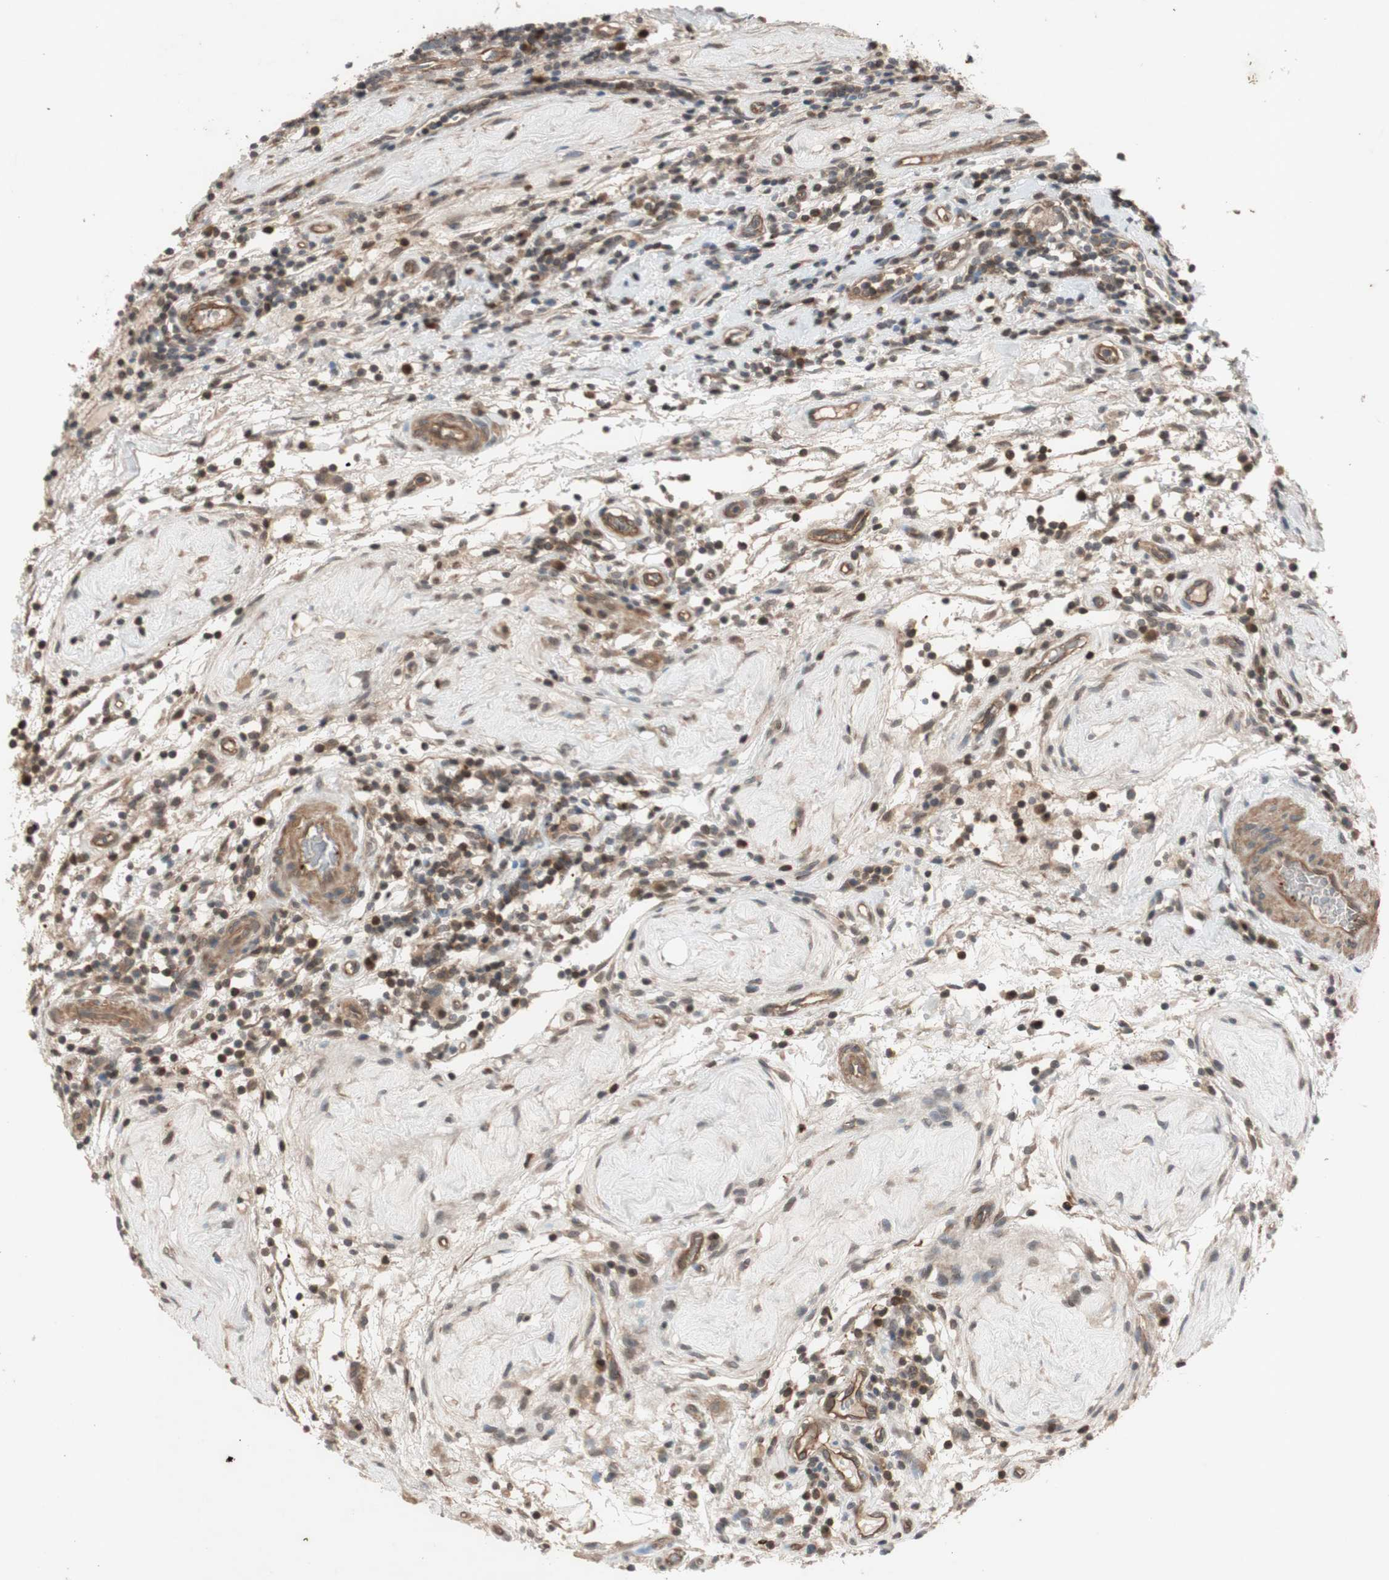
{"staining": {"intensity": "weak", "quantity": ">75%", "location": "cytoplasmic/membranous"}, "tissue": "testis cancer", "cell_type": "Tumor cells", "image_type": "cancer", "snomed": [{"axis": "morphology", "description": "Seminoma, NOS"}, {"axis": "topography", "description": "Testis"}], "caption": "There is low levels of weak cytoplasmic/membranous positivity in tumor cells of testis cancer, as demonstrated by immunohistochemical staining (brown color).", "gene": "EPHA8", "patient": {"sex": "male", "age": 43}}